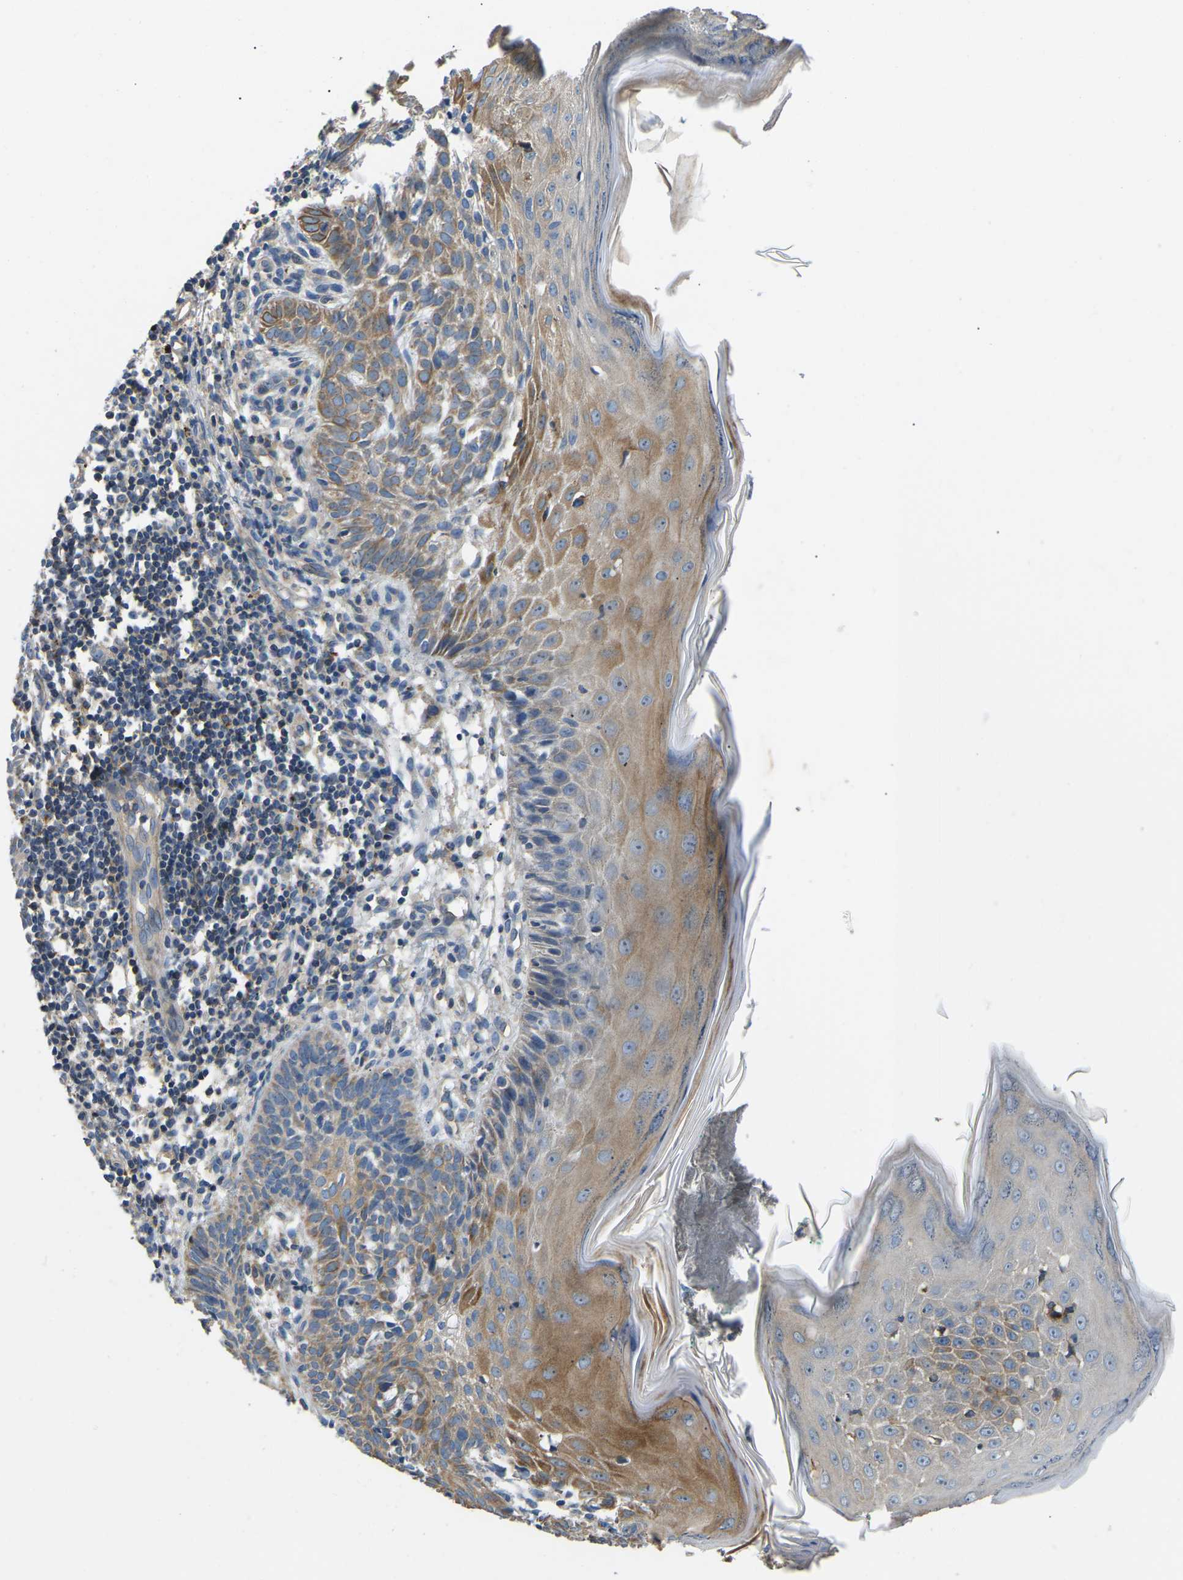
{"staining": {"intensity": "moderate", "quantity": "25%-75%", "location": "cytoplasmic/membranous"}, "tissue": "skin cancer", "cell_type": "Tumor cells", "image_type": "cancer", "snomed": [{"axis": "morphology", "description": "Basal cell carcinoma"}, {"axis": "topography", "description": "Skin"}], "caption": "Immunohistochemical staining of human skin cancer (basal cell carcinoma) displays medium levels of moderate cytoplasmic/membranous positivity in approximately 25%-75% of tumor cells.", "gene": "KCNJ15", "patient": {"sex": "male", "age": 60}}